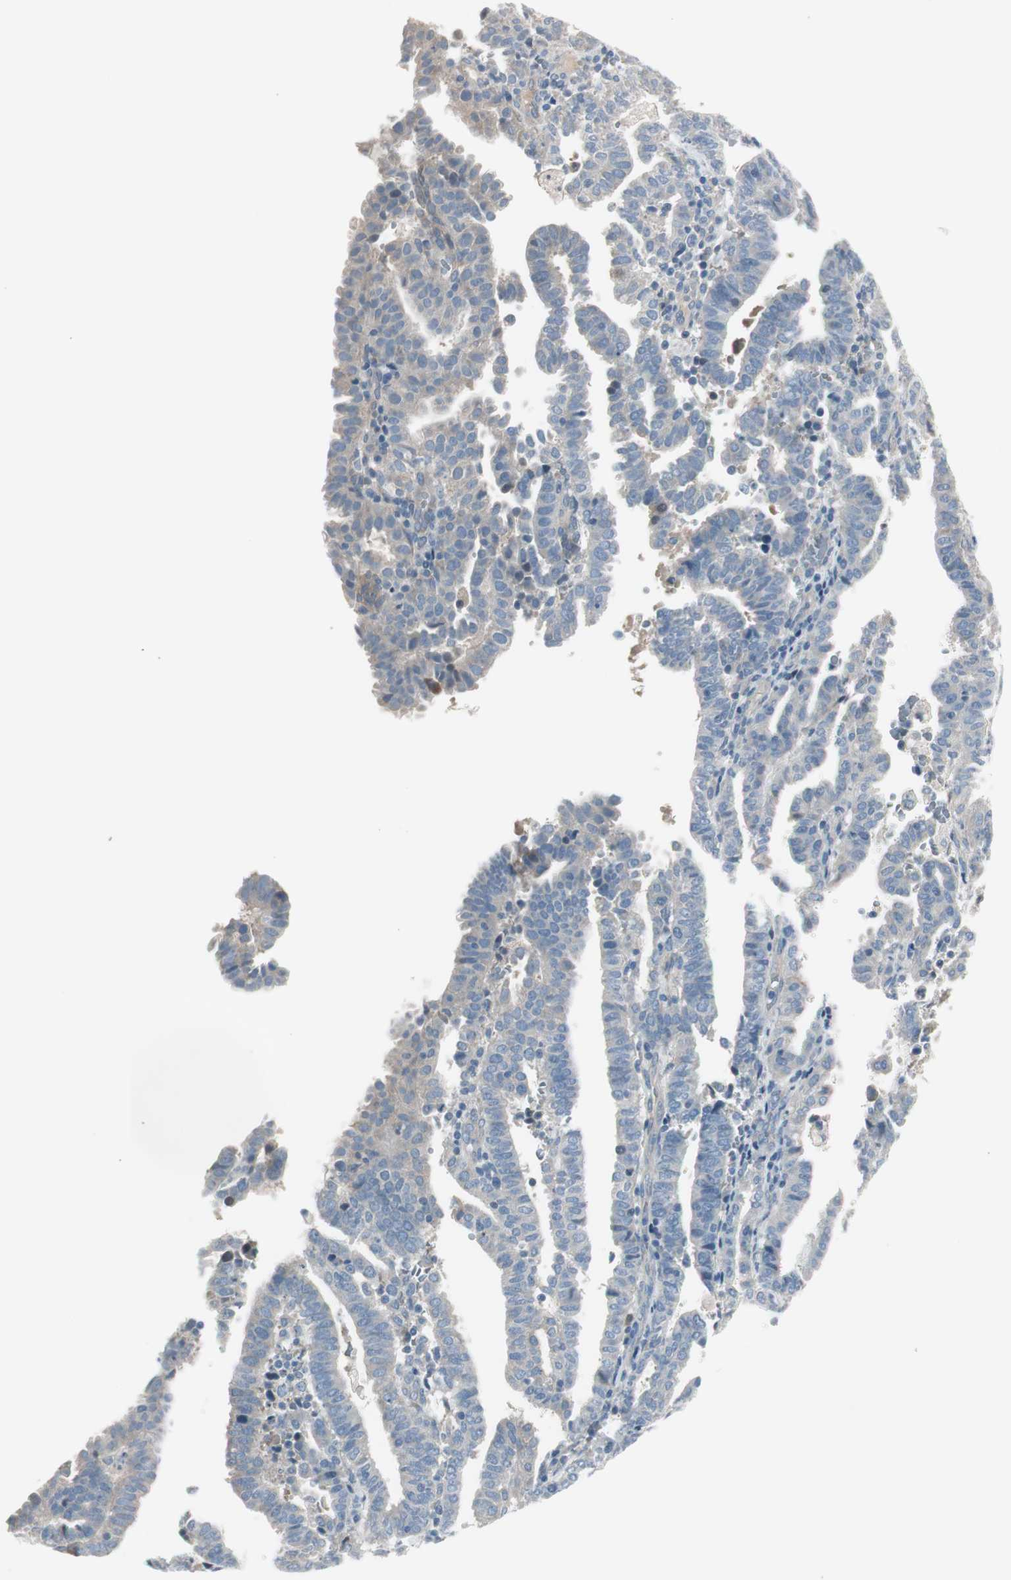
{"staining": {"intensity": "weak", "quantity": "25%-75%", "location": "cytoplasmic/membranous"}, "tissue": "endometrial cancer", "cell_type": "Tumor cells", "image_type": "cancer", "snomed": [{"axis": "morphology", "description": "Adenocarcinoma, NOS"}, {"axis": "topography", "description": "Uterus"}], "caption": "IHC of human endometrial adenocarcinoma demonstrates low levels of weak cytoplasmic/membranous staining in about 25%-75% of tumor cells.", "gene": "MAPRE3", "patient": {"sex": "female", "age": 83}}